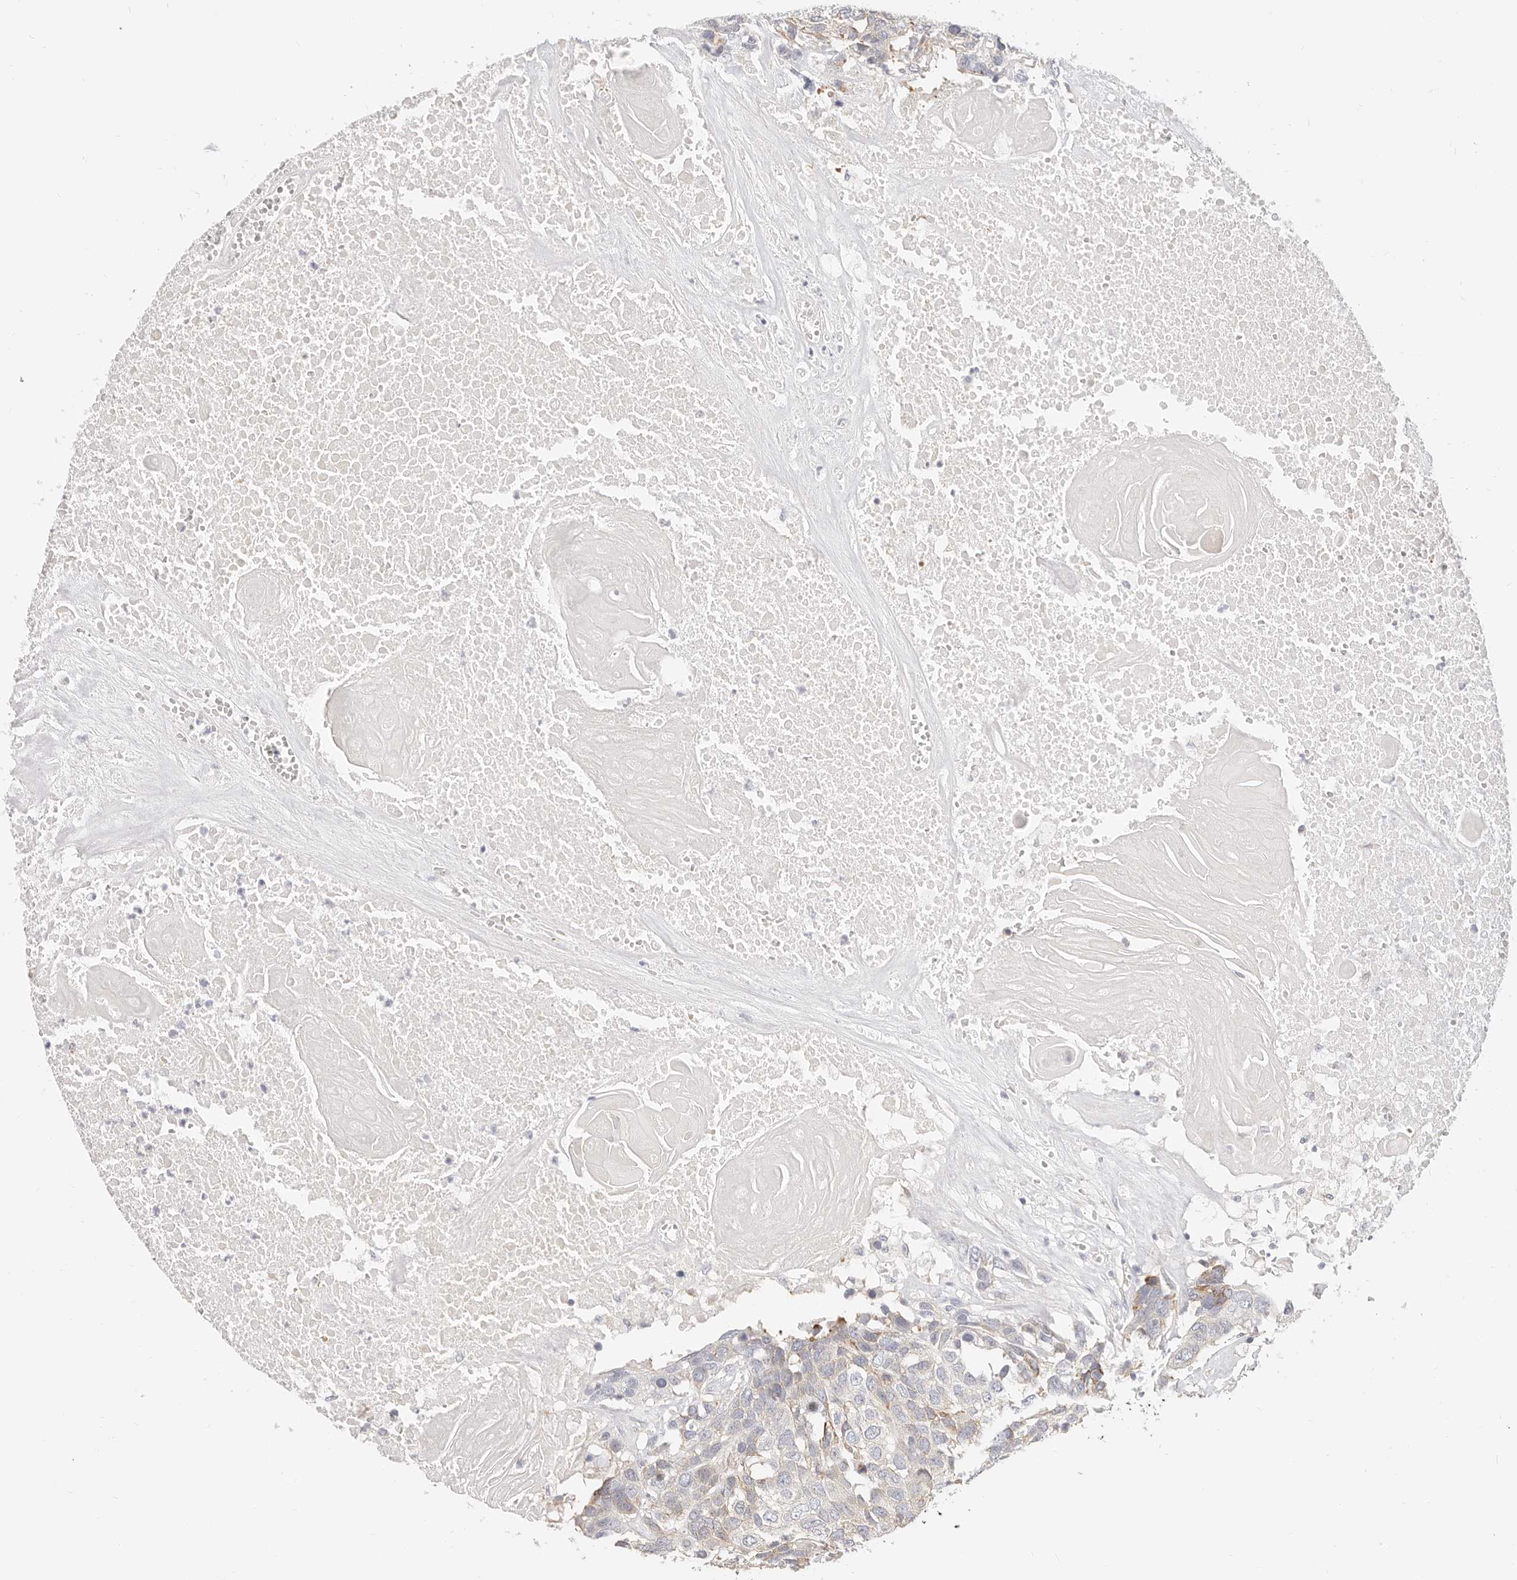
{"staining": {"intensity": "negative", "quantity": "none", "location": "none"}, "tissue": "head and neck cancer", "cell_type": "Tumor cells", "image_type": "cancer", "snomed": [{"axis": "morphology", "description": "Squamous cell carcinoma, NOS"}, {"axis": "topography", "description": "Head-Neck"}], "caption": "Immunohistochemistry (IHC) of human head and neck cancer reveals no expression in tumor cells.", "gene": "DTNBP1", "patient": {"sex": "male", "age": 66}}